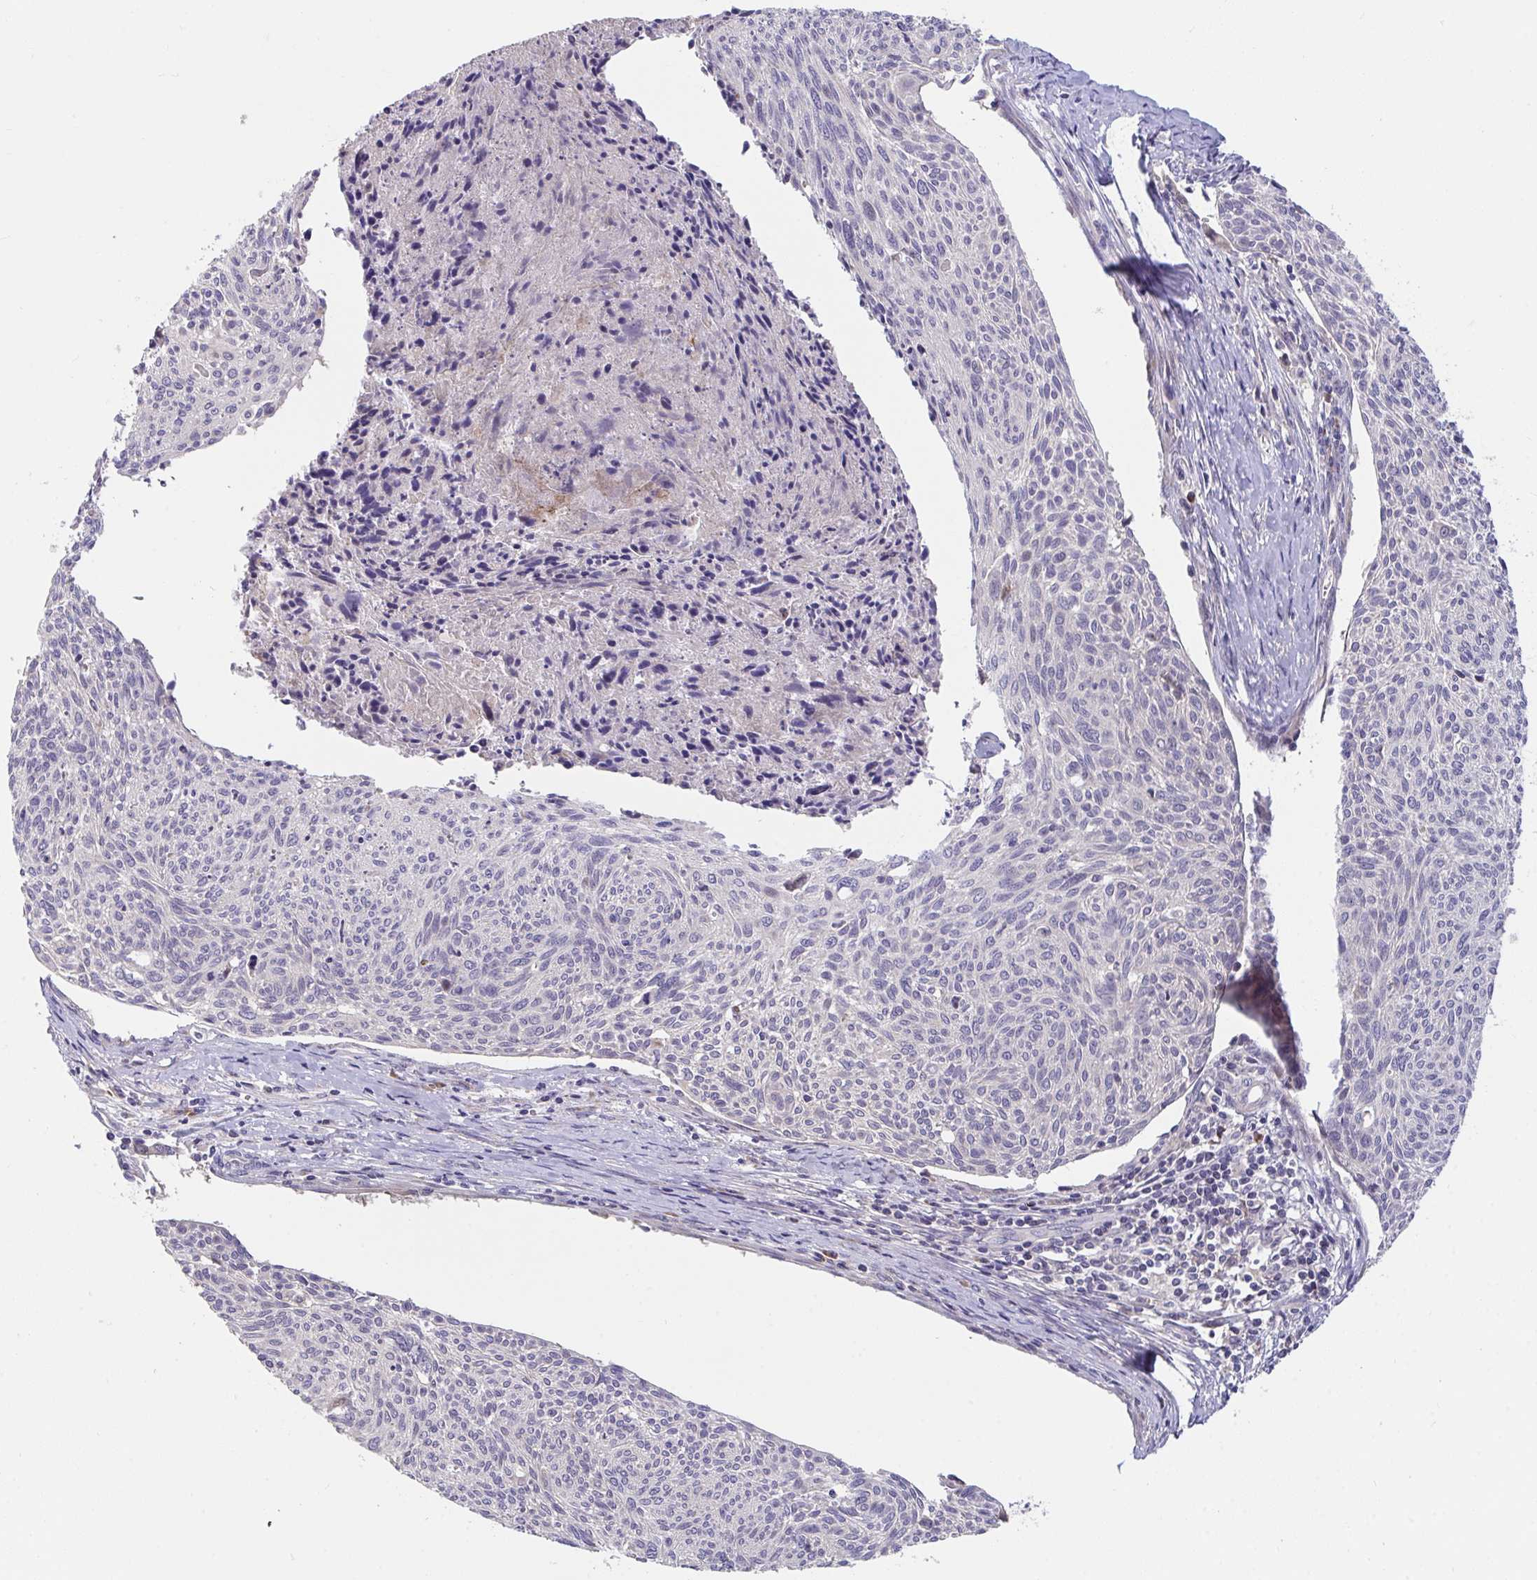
{"staining": {"intensity": "weak", "quantity": "<25%", "location": "cytoplasmic/membranous,nuclear"}, "tissue": "cervical cancer", "cell_type": "Tumor cells", "image_type": "cancer", "snomed": [{"axis": "morphology", "description": "Squamous cell carcinoma, NOS"}, {"axis": "topography", "description": "Cervix"}], "caption": "A micrograph of cervical cancer stained for a protein demonstrates no brown staining in tumor cells.", "gene": "SUSD4", "patient": {"sex": "female", "age": 49}}